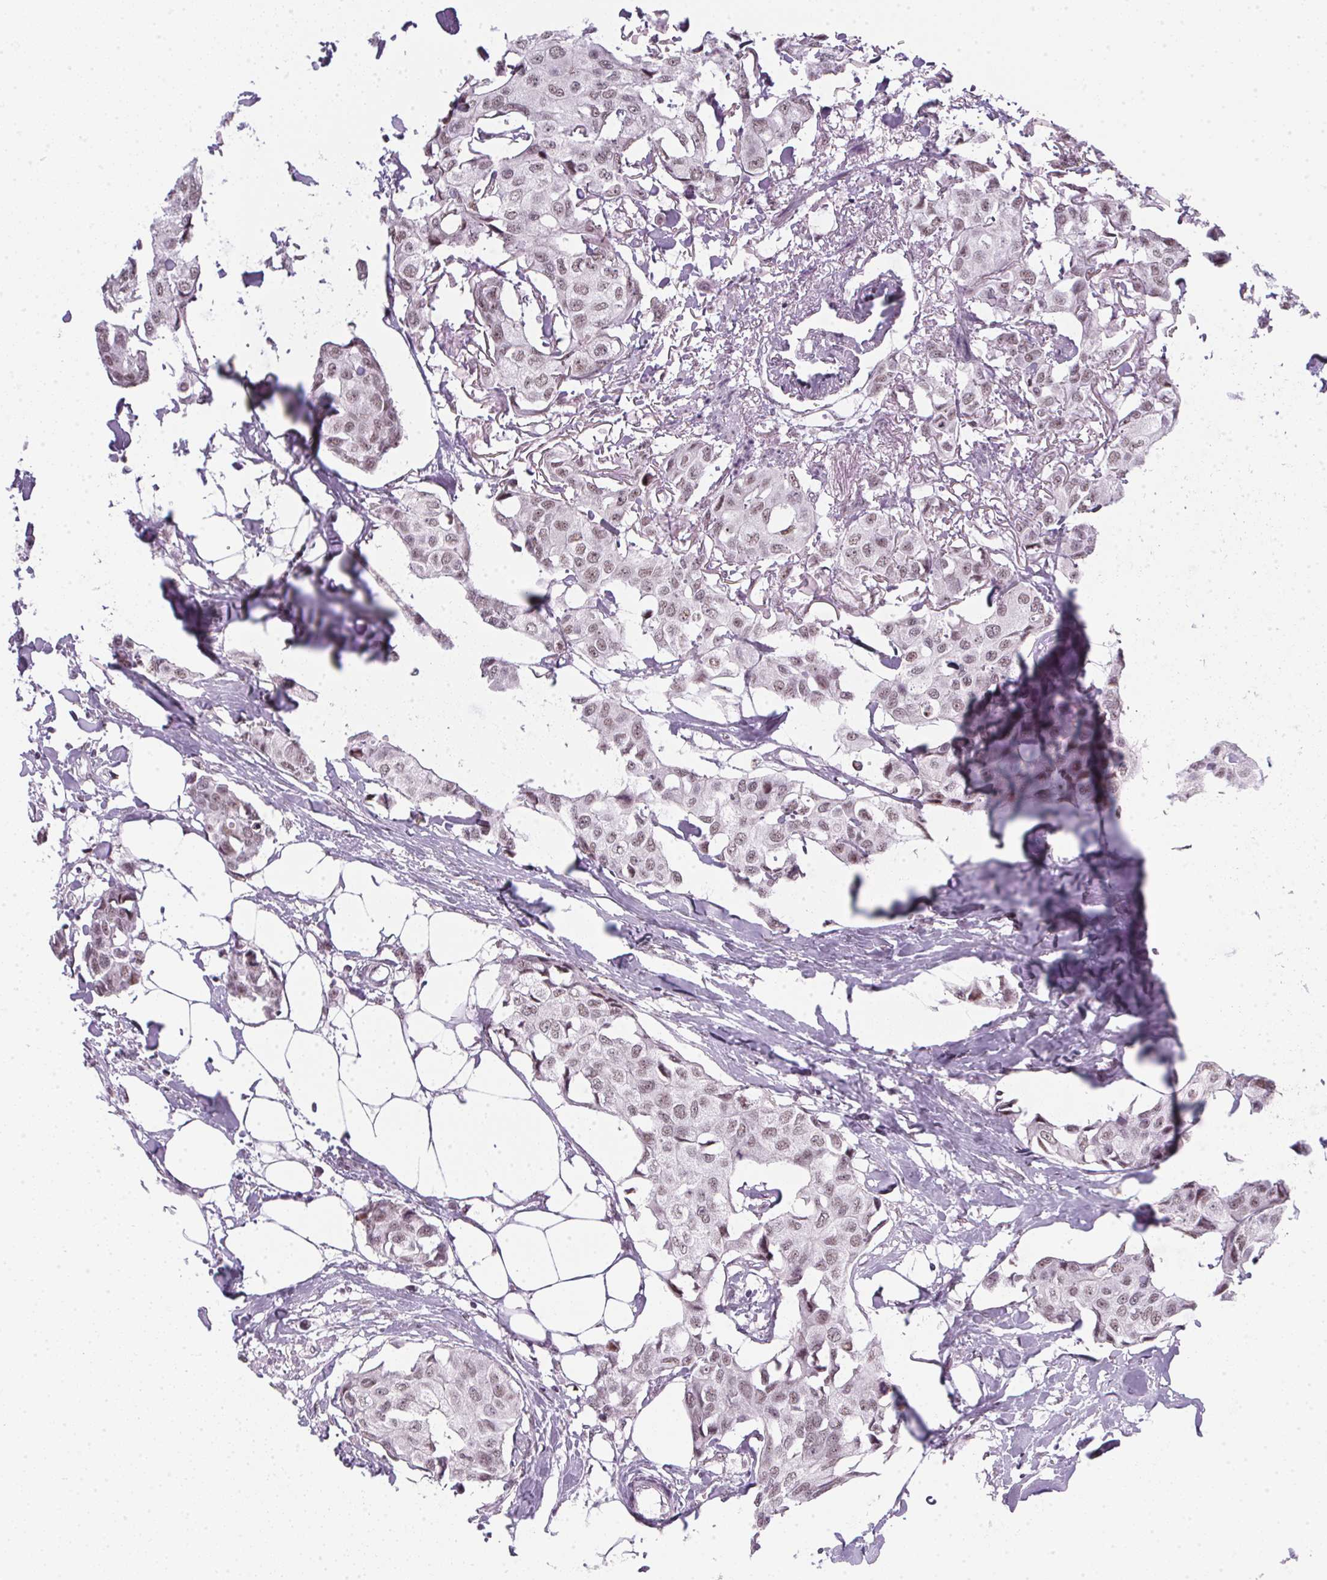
{"staining": {"intensity": "weak", "quantity": ">75%", "location": "nuclear"}, "tissue": "breast cancer", "cell_type": "Tumor cells", "image_type": "cancer", "snomed": [{"axis": "morphology", "description": "Duct carcinoma"}, {"axis": "topography", "description": "Breast"}], "caption": "This histopathology image exhibits IHC staining of breast cancer, with low weak nuclear positivity in approximately >75% of tumor cells.", "gene": "SRSF7", "patient": {"sex": "female", "age": 80}}